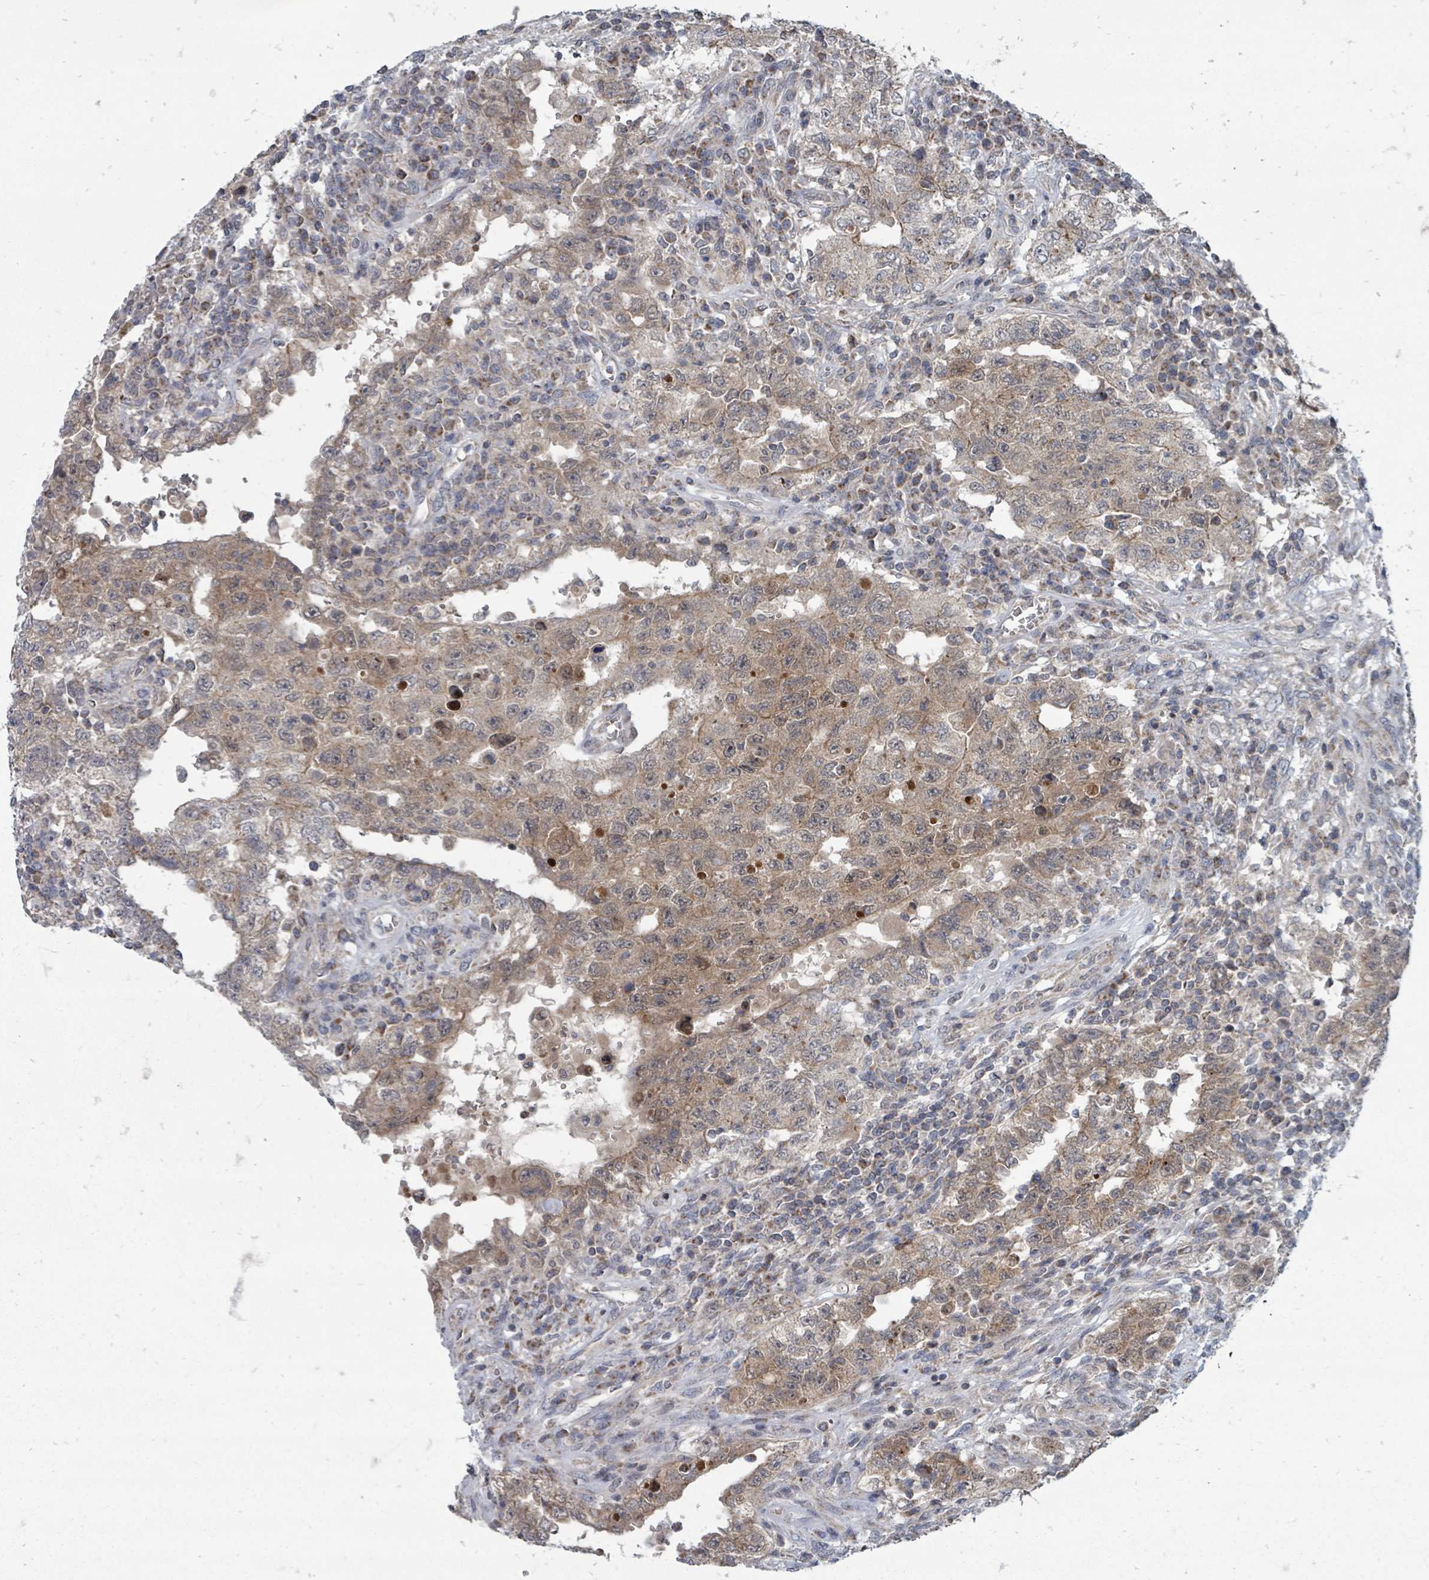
{"staining": {"intensity": "moderate", "quantity": ">75%", "location": "cytoplasmic/membranous"}, "tissue": "testis cancer", "cell_type": "Tumor cells", "image_type": "cancer", "snomed": [{"axis": "morphology", "description": "Carcinoma, Embryonal, NOS"}, {"axis": "topography", "description": "Testis"}], "caption": "A brown stain highlights moderate cytoplasmic/membranous expression of a protein in human testis cancer tumor cells.", "gene": "MAGOHB", "patient": {"sex": "male", "age": 26}}